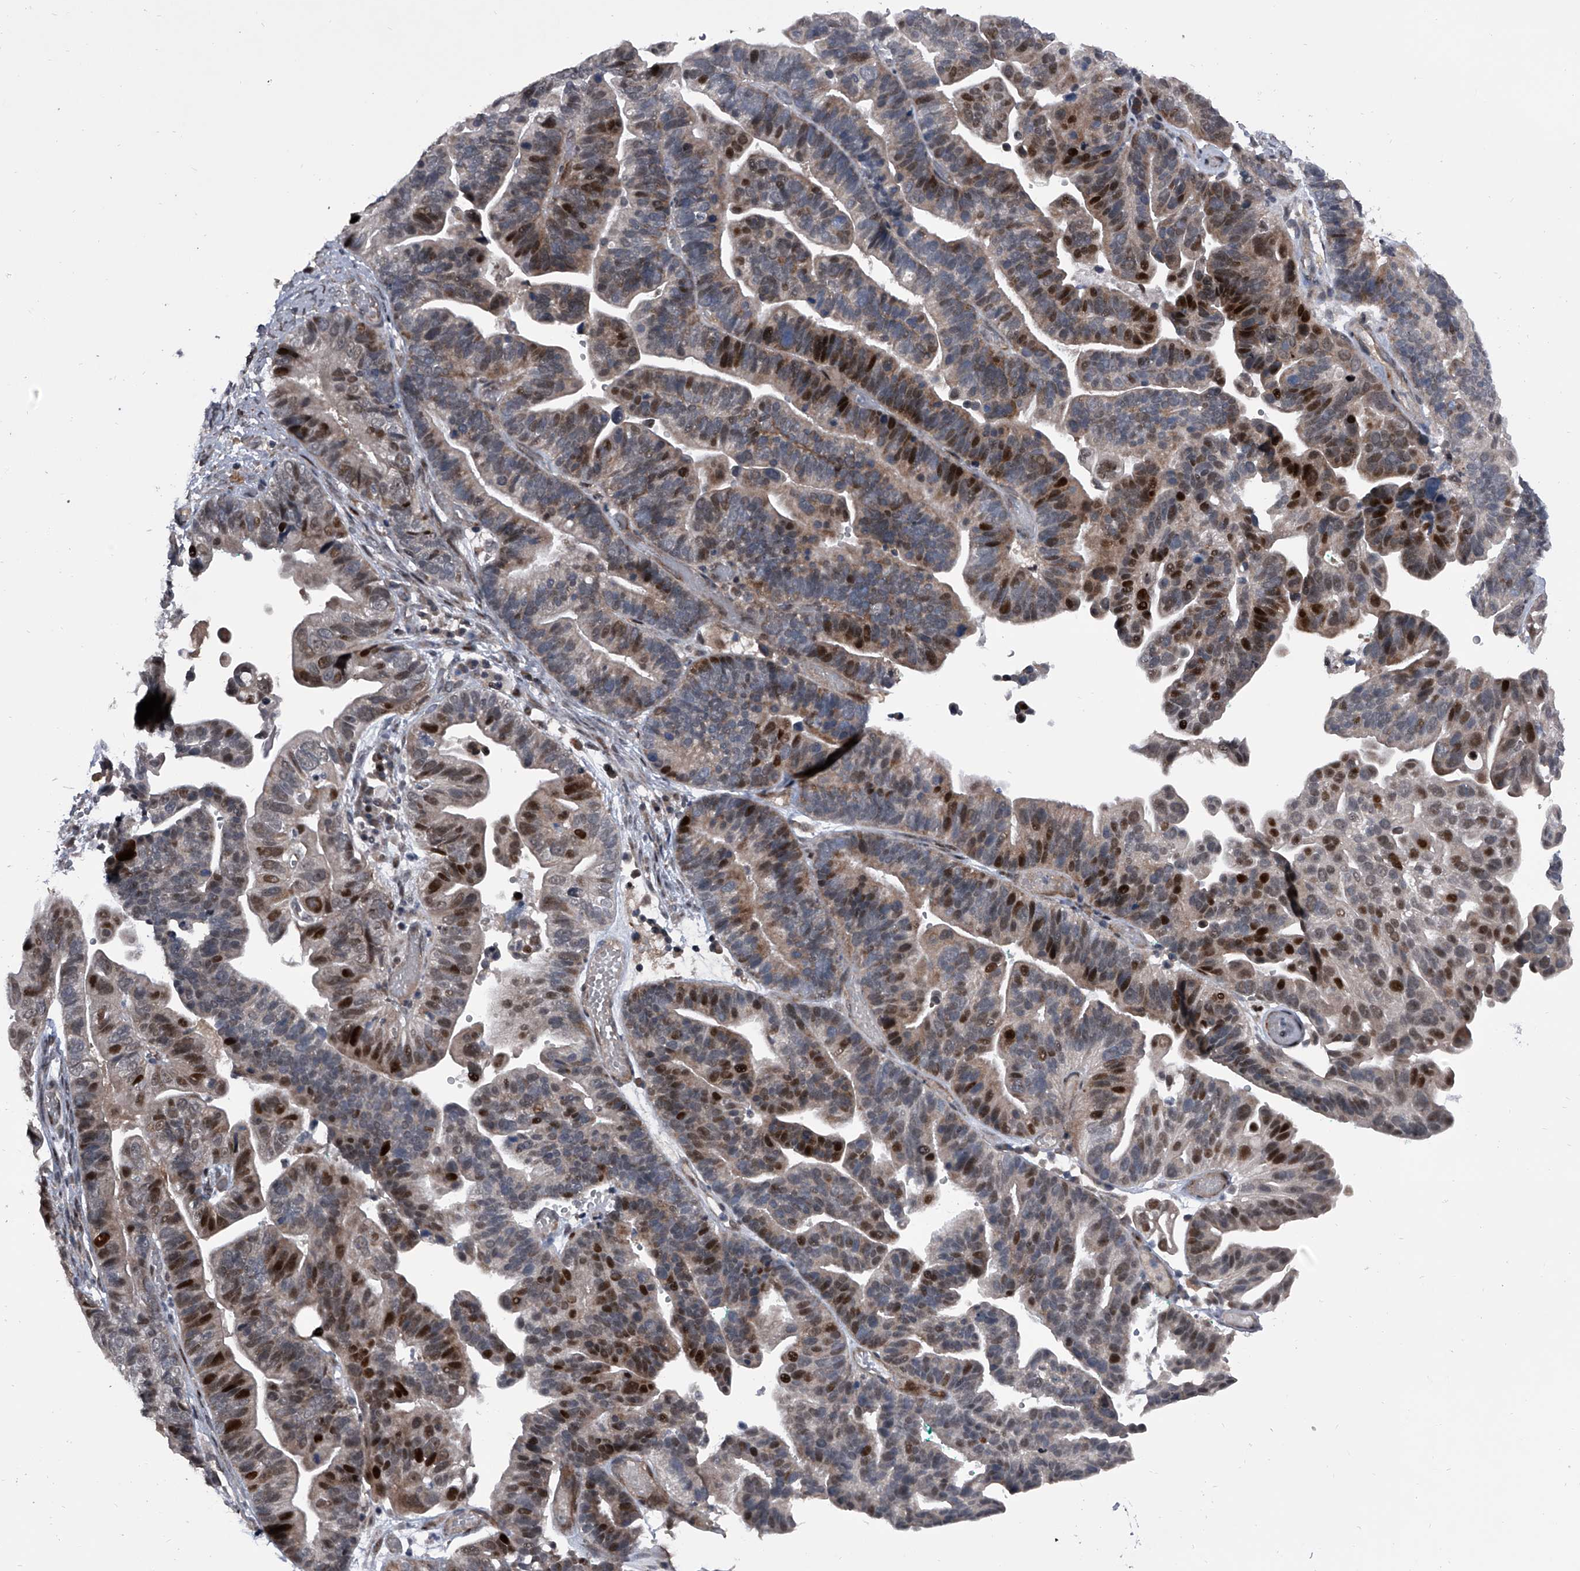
{"staining": {"intensity": "moderate", "quantity": "25%-75%", "location": "nuclear"}, "tissue": "ovarian cancer", "cell_type": "Tumor cells", "image_type": "cancer", "snomed": [{"axis": "morphology", "description": "Cystadenocarcinoma, serous, NOS"}, {"axis": "topography", "description": "Ovary"}], "caption": "An IHC micrograph of neoplastic tissue is shown. Protein staining in brown shows moderate nuclear positivity in ovarian cancer within tumor cells. (IHC, brightfield microscopy, high magnification).", "gene": "ELK4", "patient": {"sex": "female", "age": 56}}